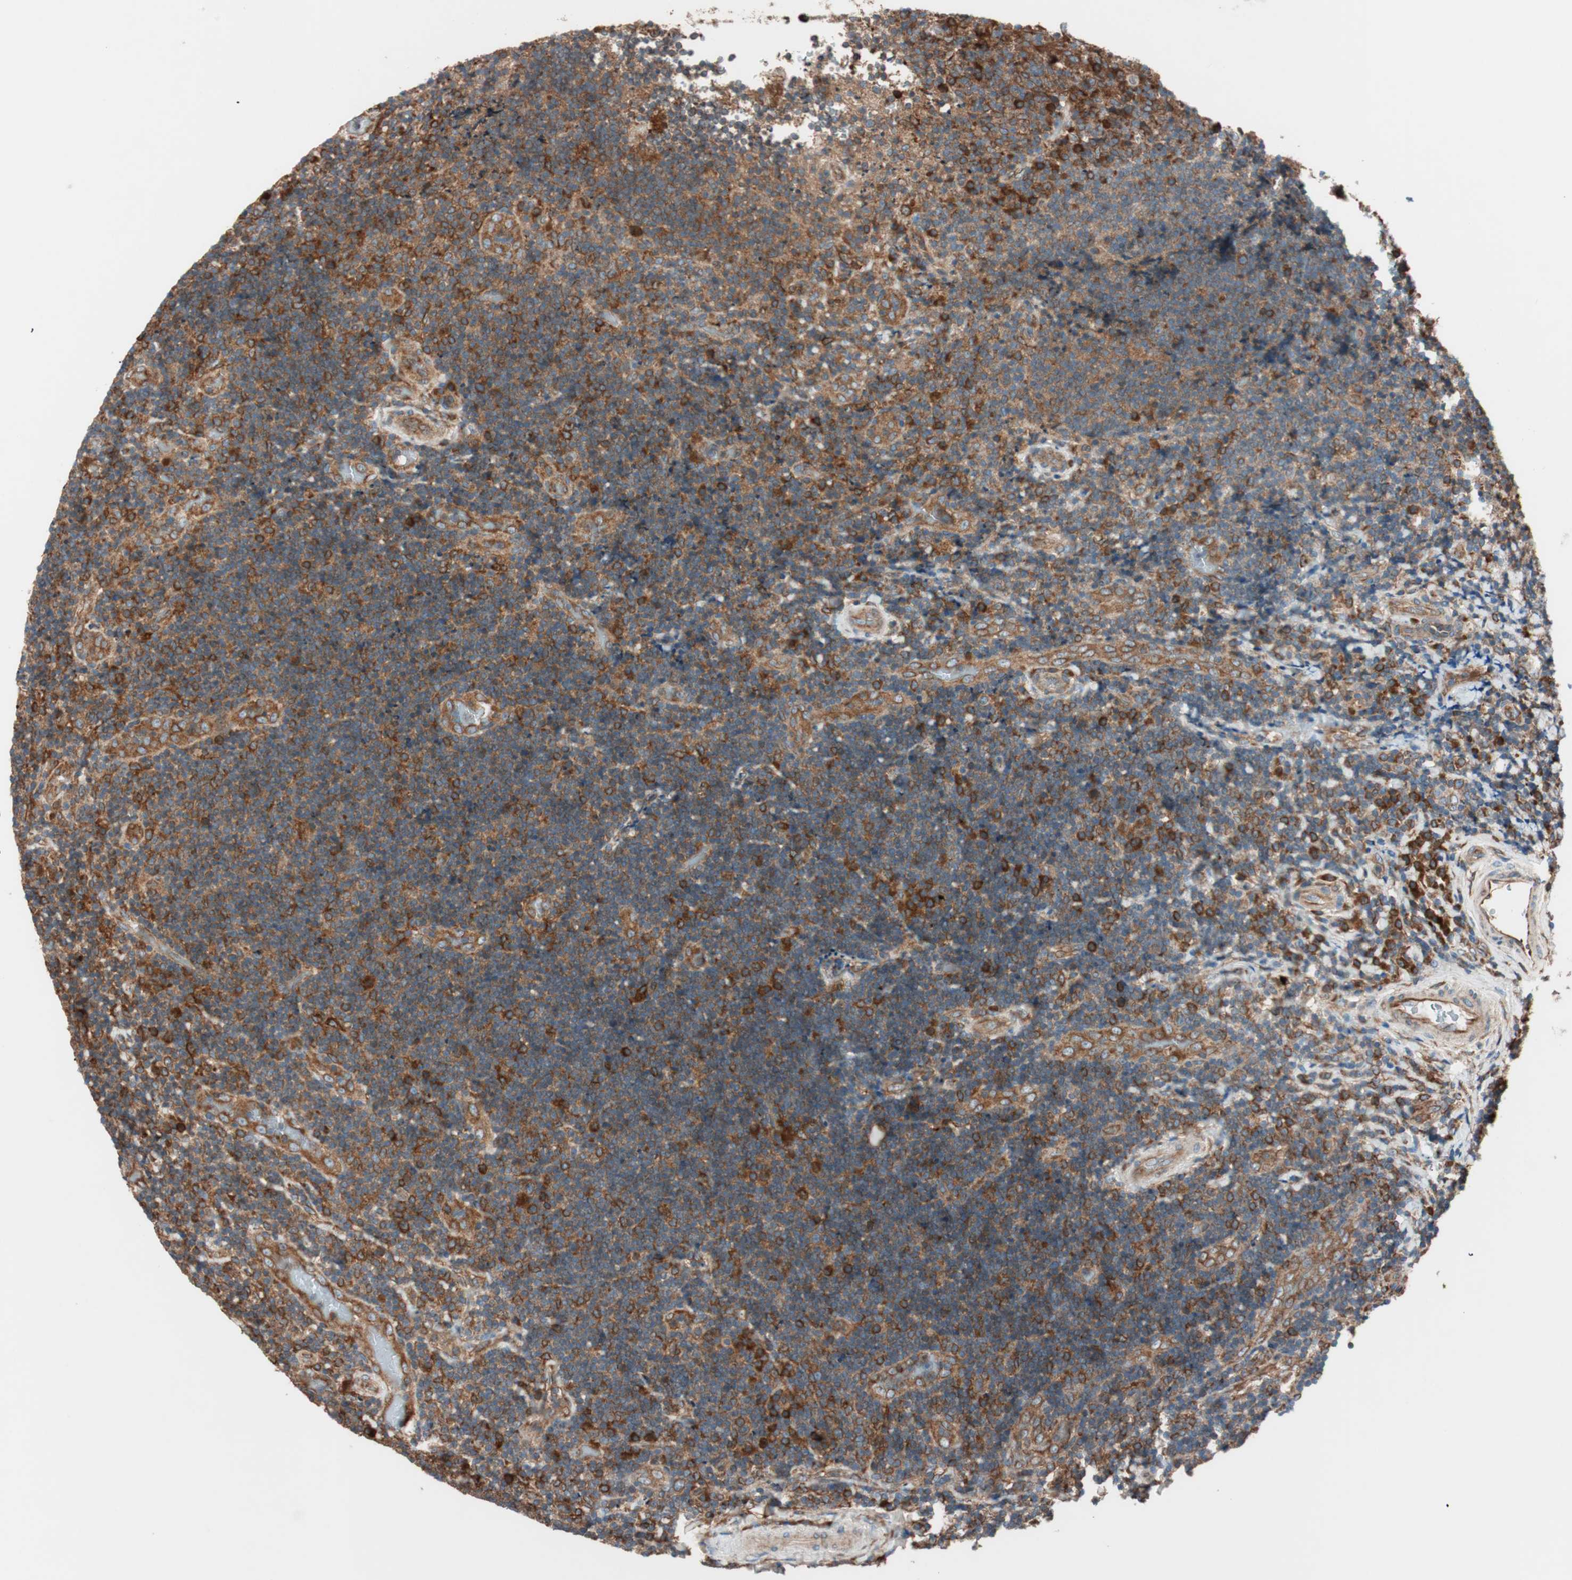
{"staining": {"intensity": "strong", "quantity": ">75%", "location": "cytoplasmic/membranous"}, "tissue": "lymphoma", "cell_type": "Tumor cells", "image_type": "cancer", "snomed": [{"axis": "morphology", "description": "Malignant lymphoma, non-Hodgkin's type, High grade"}, {"axis": "topography", "description": "Tonsil"}], "caption": "The histopathology image displays immunohistochemical staining of lymphoma. There is strong cytoplasmic/membranous staining is identified in approximately >75% of tumor cells.", "gene": "RAB5A", "patient": {"sex": "female", "age": 36}}